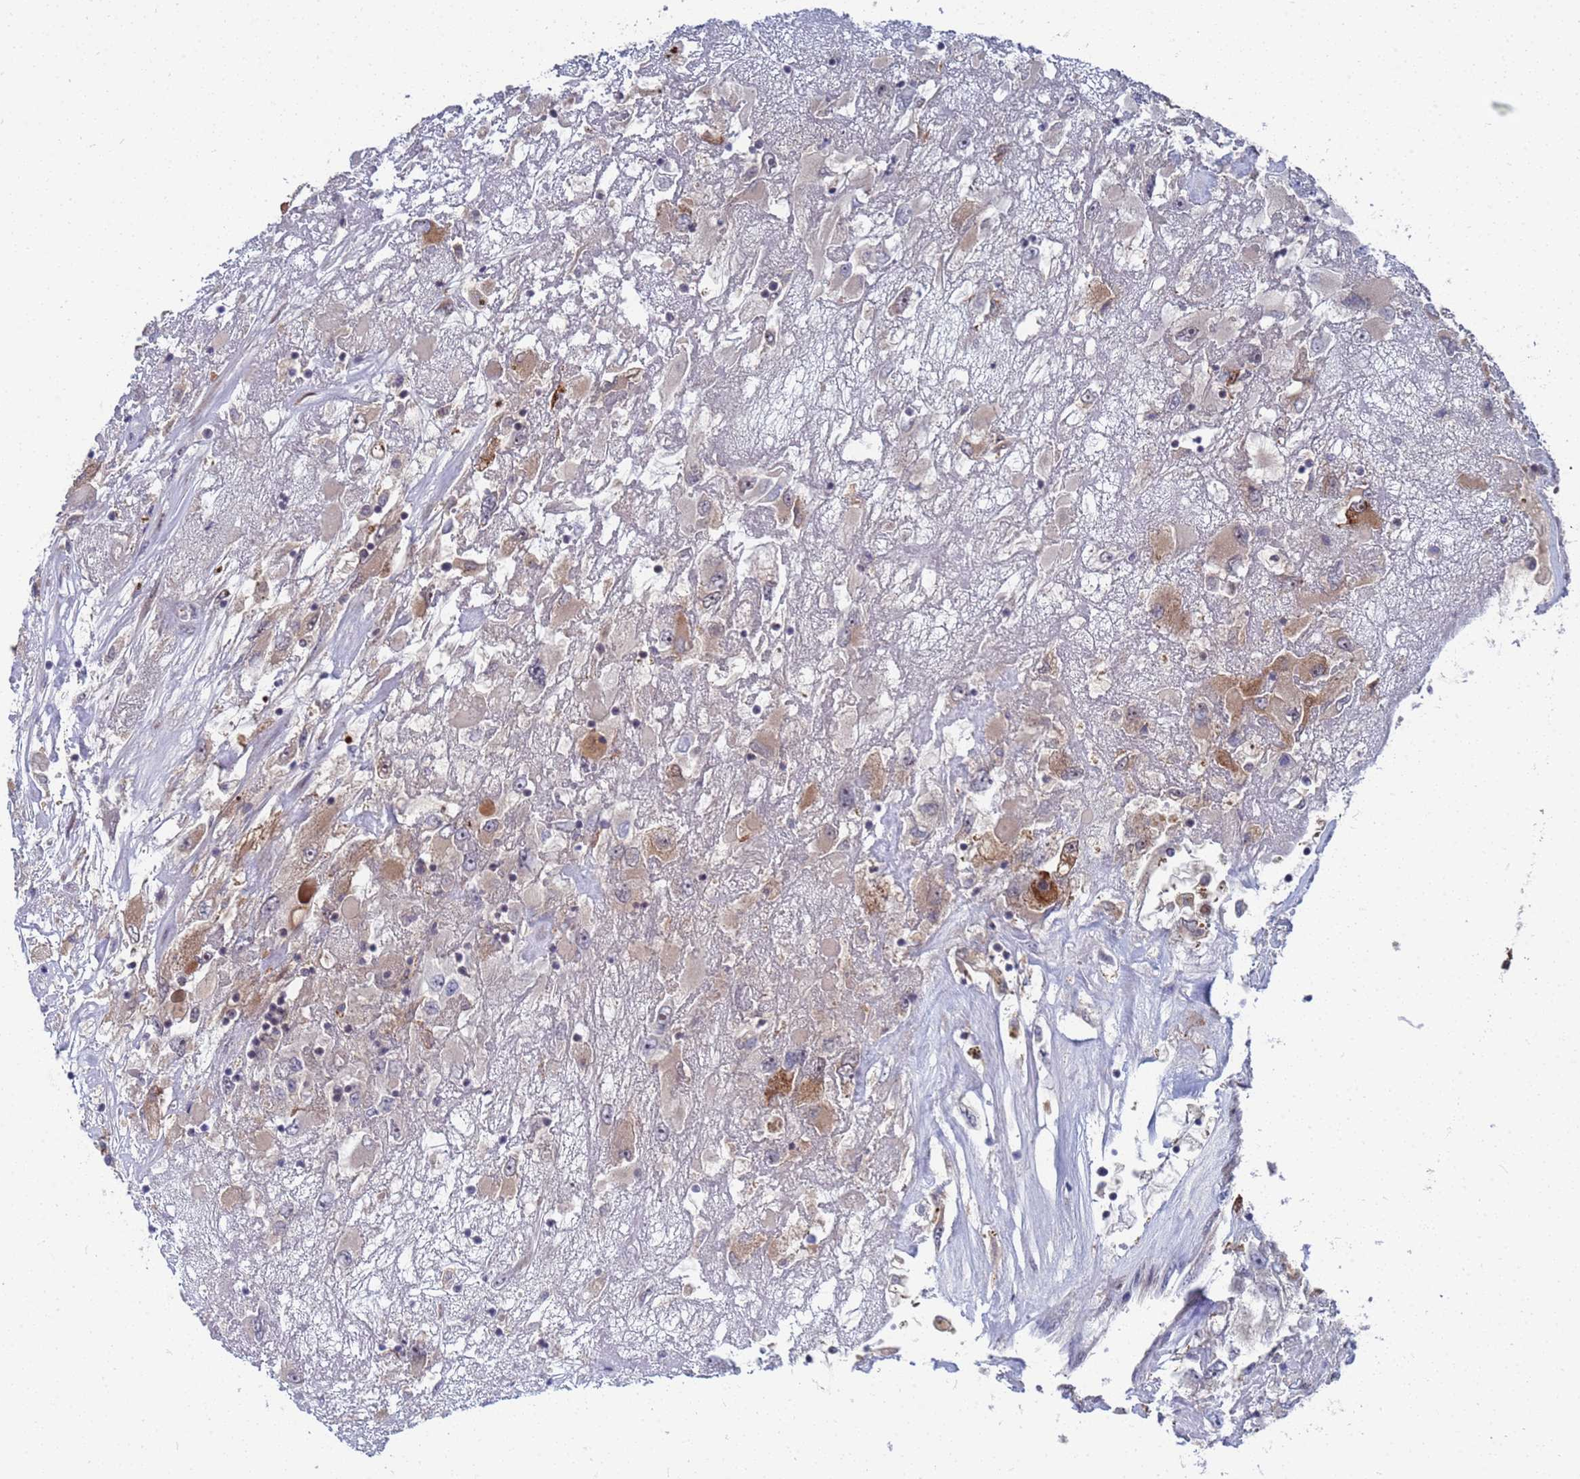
{"staining": {"intensity": "moderate", "quantity": "<25%", "location": "cytoplasmic/membranous"}, "tissue": "renal cancer", "cell_type": "Tumor cells", "image_type": "cancer", "snomed": [{"axis": "morphology", "description": "Adenocarcinoma, NOS"}, {"axis": "topography", "description": "Kidney"}], "caption": "Immunohistochemistry staining of renal cancer, which reveals low levels of moderate cytoplasmic/membranous staining in about <25% of tumor cells indicating moderate cytoplasmic/membranous protein staining. The staining was performed using DAB (3,3'-diaminobenzidine) (brown) for protein detection and nuclei were counterstained in hematoxylin (blue).", "gene": "TMBIM6", "patient": {"sex": "female", "age": 52}}